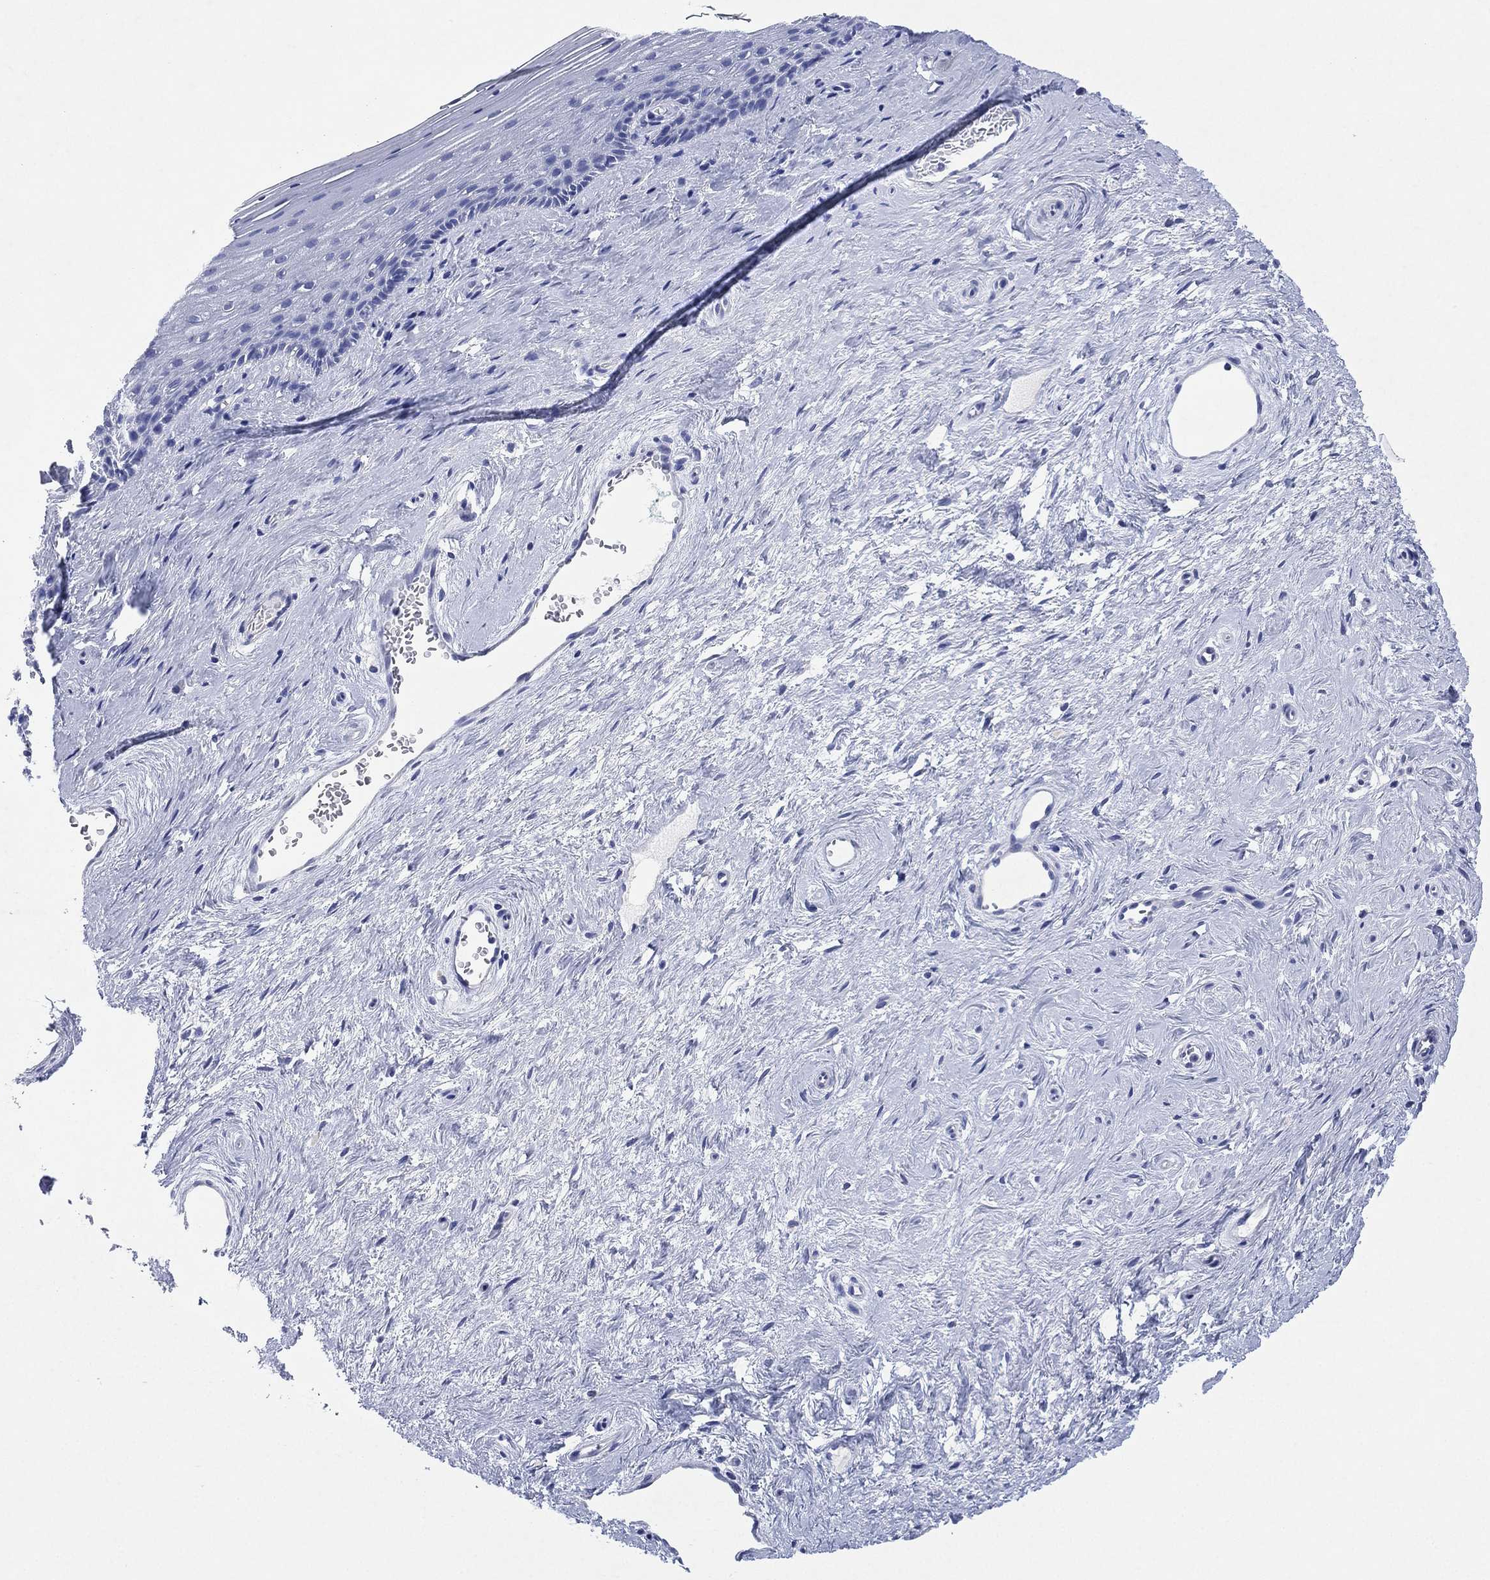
{"staining": {"intensity": "negative", "quantity": "none", "location": "none"}, "tissue": "vagina", "cell_type": "Squamous epithelial cells", "image_type": "normal", "snomed": [{"axis": "morphology", "description": "Normal tissue, NOS"}, {"axis": "topography", "description": "Vagina"}], "caption": "This micrograph is of unremarkable vagina stained with immunohistochemistry to label a protein in brown with the nuclei are counter-stained blue. There is no positivity in squamous epithelial cells.", "gene": "CHRNA3", "patient": {"sex": "female", "age": 45}}